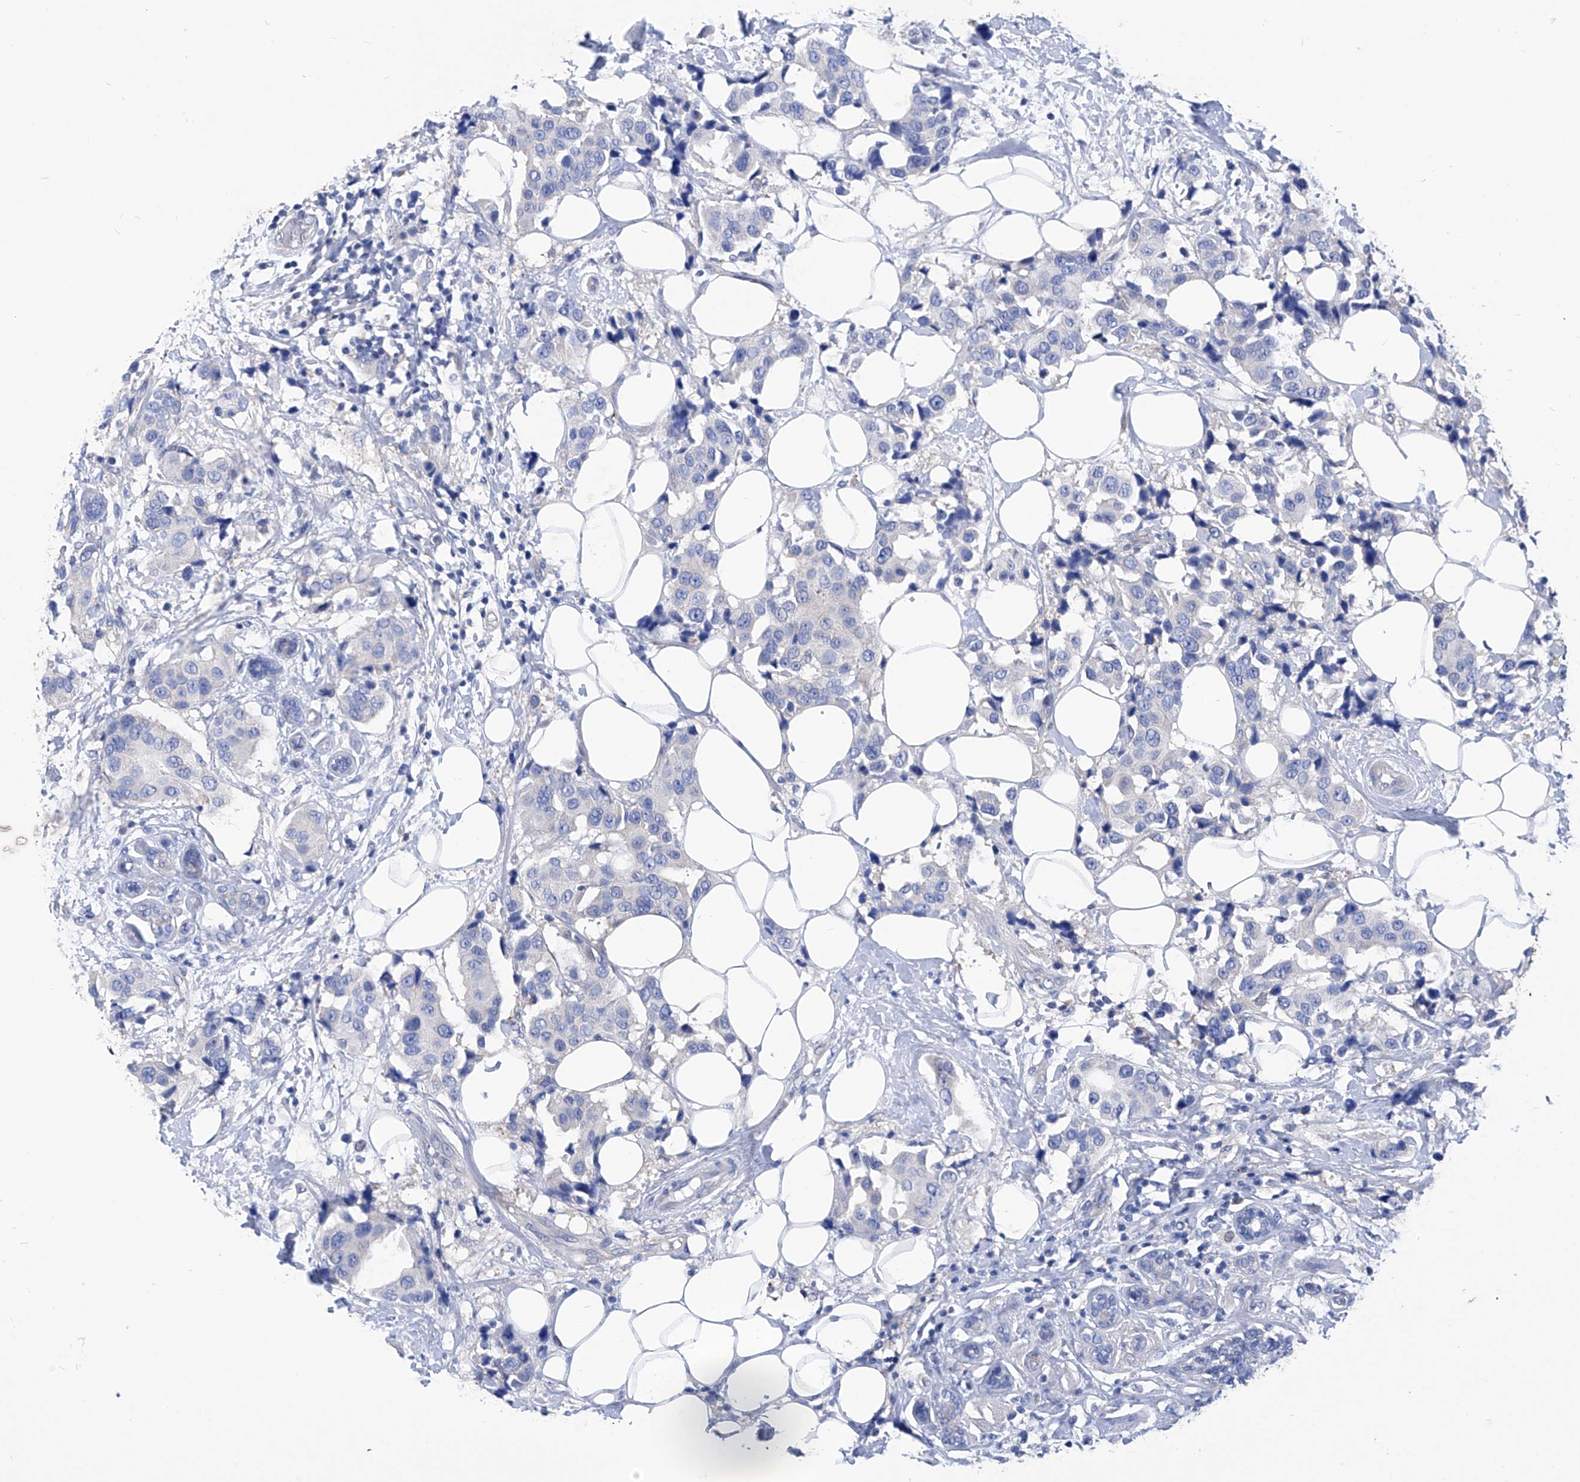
{"staining": {"intensity": "negative", "quantity": "none", "location": "none"}, "tissue": "breast cancer", "cell_type": "Tumor cells", "image_type": "cancer", "snomed": [{"axis": "morphology", "description": "Normal tissue, NOS"}, {"axis": "morphology", "description": "Duct carcinoma"}, {"axis": "topography", "description": "Breast"}], "caption": "Infiltrating ductal carcinoma (breast) stained for a protein using immunohistochemistry (IHC) shows no positivity tumor cells.", "gene": "XPNPEP1", "patient": {"sex": "female", "age": 39}}